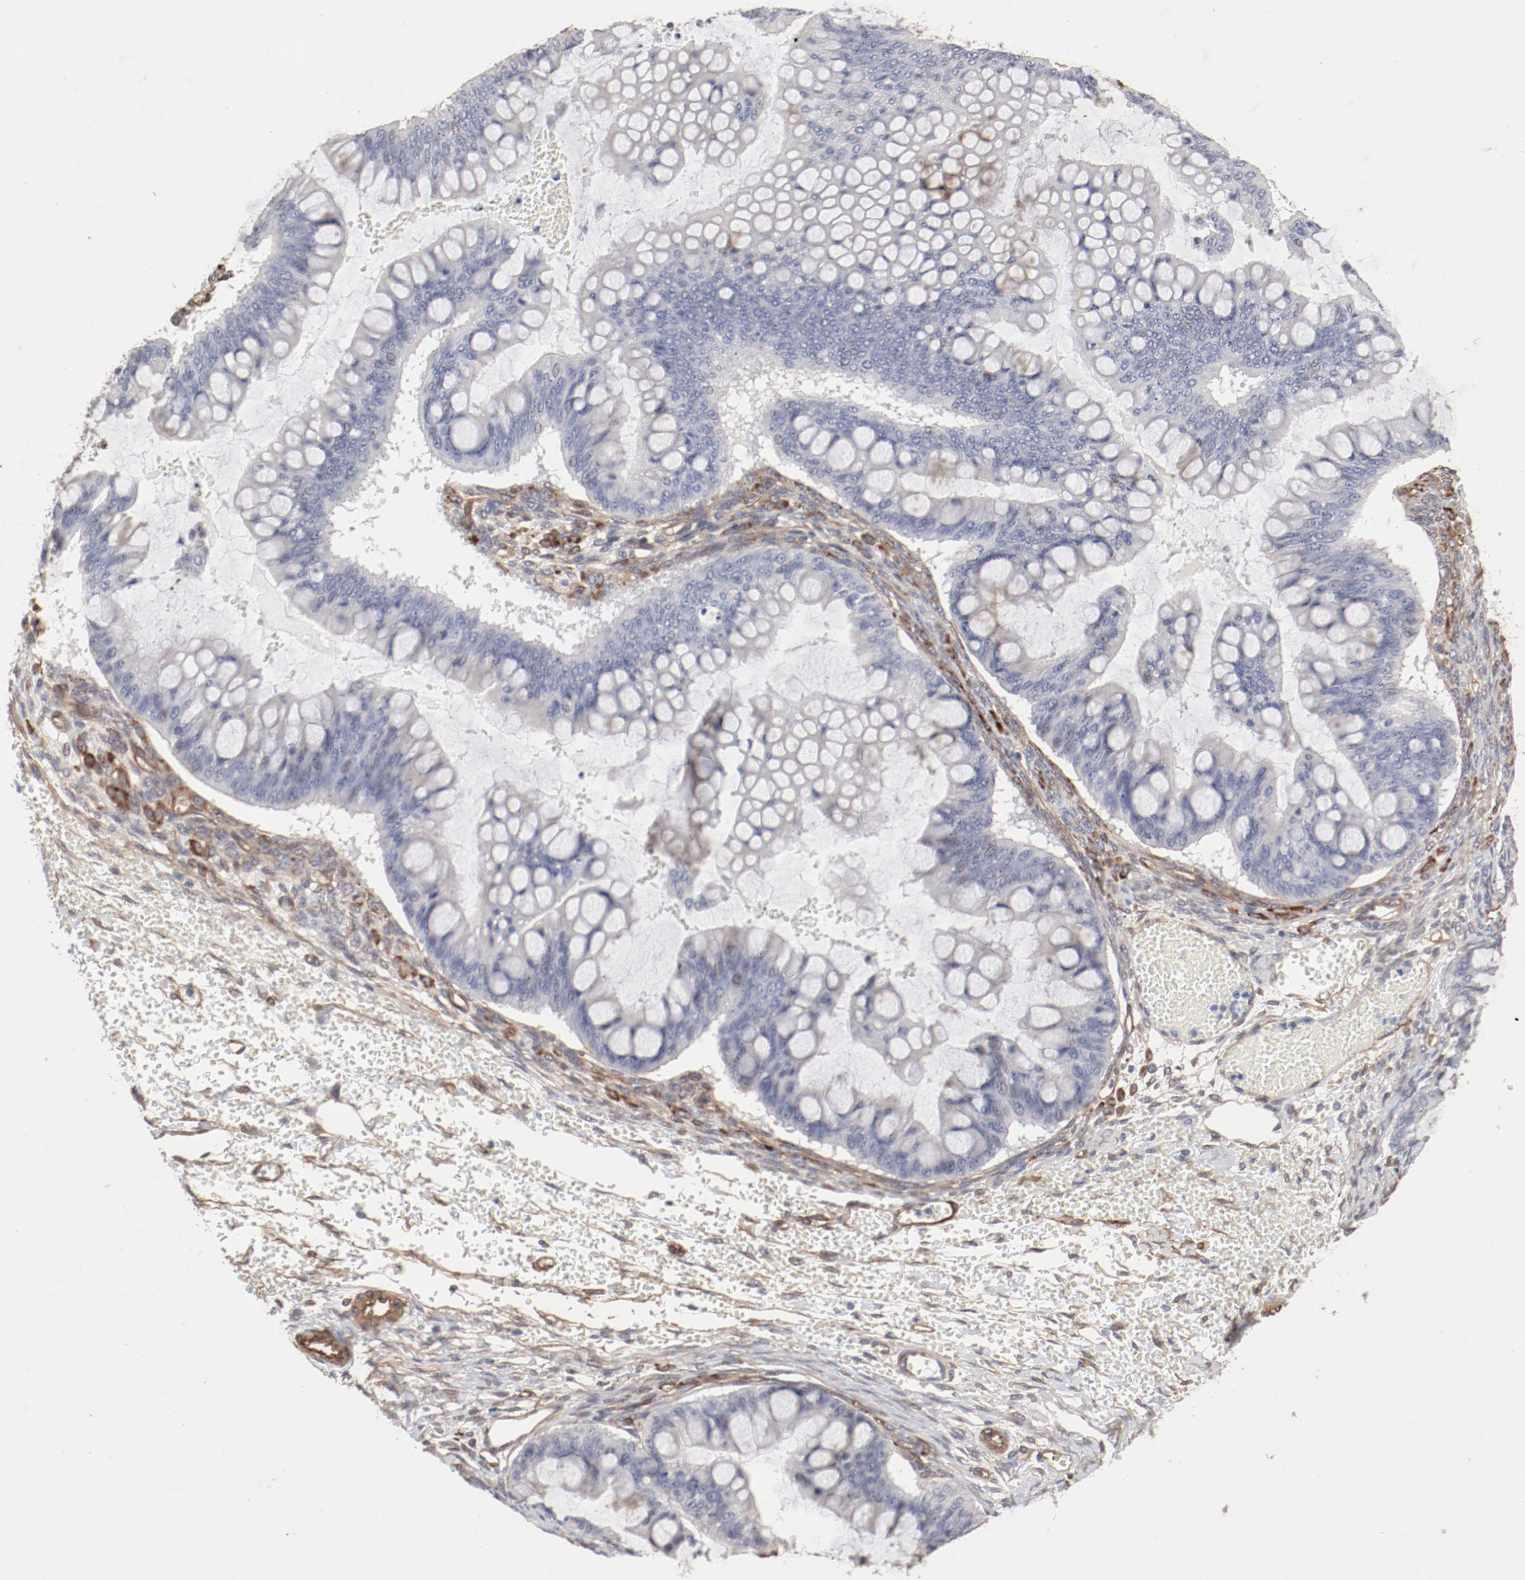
{"staining": {"intensity": "negative", "quantity": "none", "location": "none"}, "tissue": "ovarian cancer", "cell_type": "Tumor cells", "image_type": "cancer", "snomed": [{"axis": "morphology", "description": "Cystadenocarcinoma, mucinous, NOS"}, {"axis": "topography", "description": "Ovary"}], "caption": "IHC image of neoplastic tissue: human mucinous cystadenocarcinoma (ovarian) stained with DAB displays no significant protein positivity in tumor cells.", "gene": "MAGED4", "patient": {"sex": "female", "age": 73}}